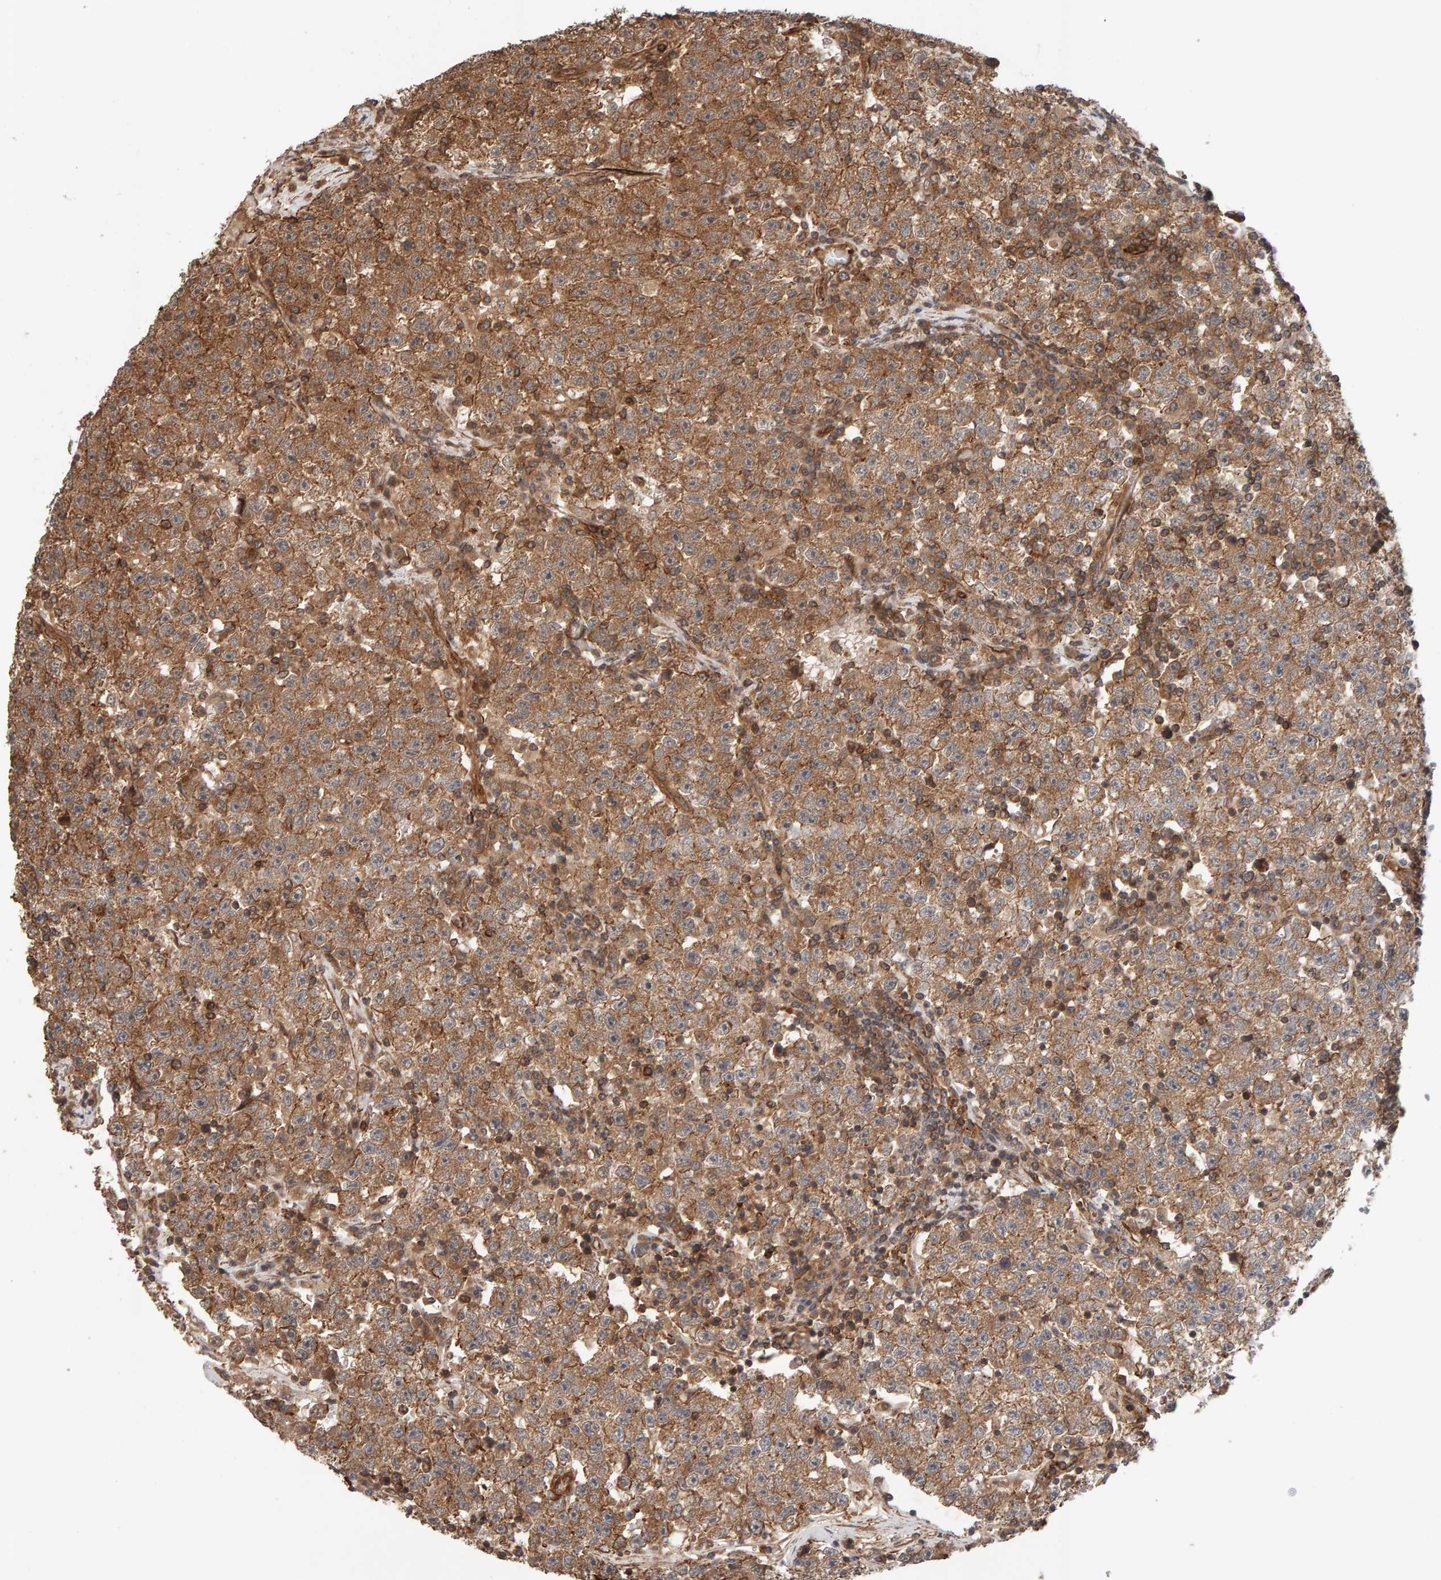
{"staining": {"intensity": "weak", "quantity": ">75%", "location": "cytoplasmic/membranous"}, "tissue": "testis cancer", "cell_type": "Tumor cells", "image_type": "cancer", "snomed": [{"axis": "morphology", "description": "Seminoma, NOS"}, {"axis": "topography", "description": "Testis"}], "caption": "Immunohistochemical staining of testis seminoma exhibits weak cytoplasmic/membranous protein expression in about >75% of tumor cells.", "gene": "SYNRG", "patient": {"sex": "male", "age": 22}}